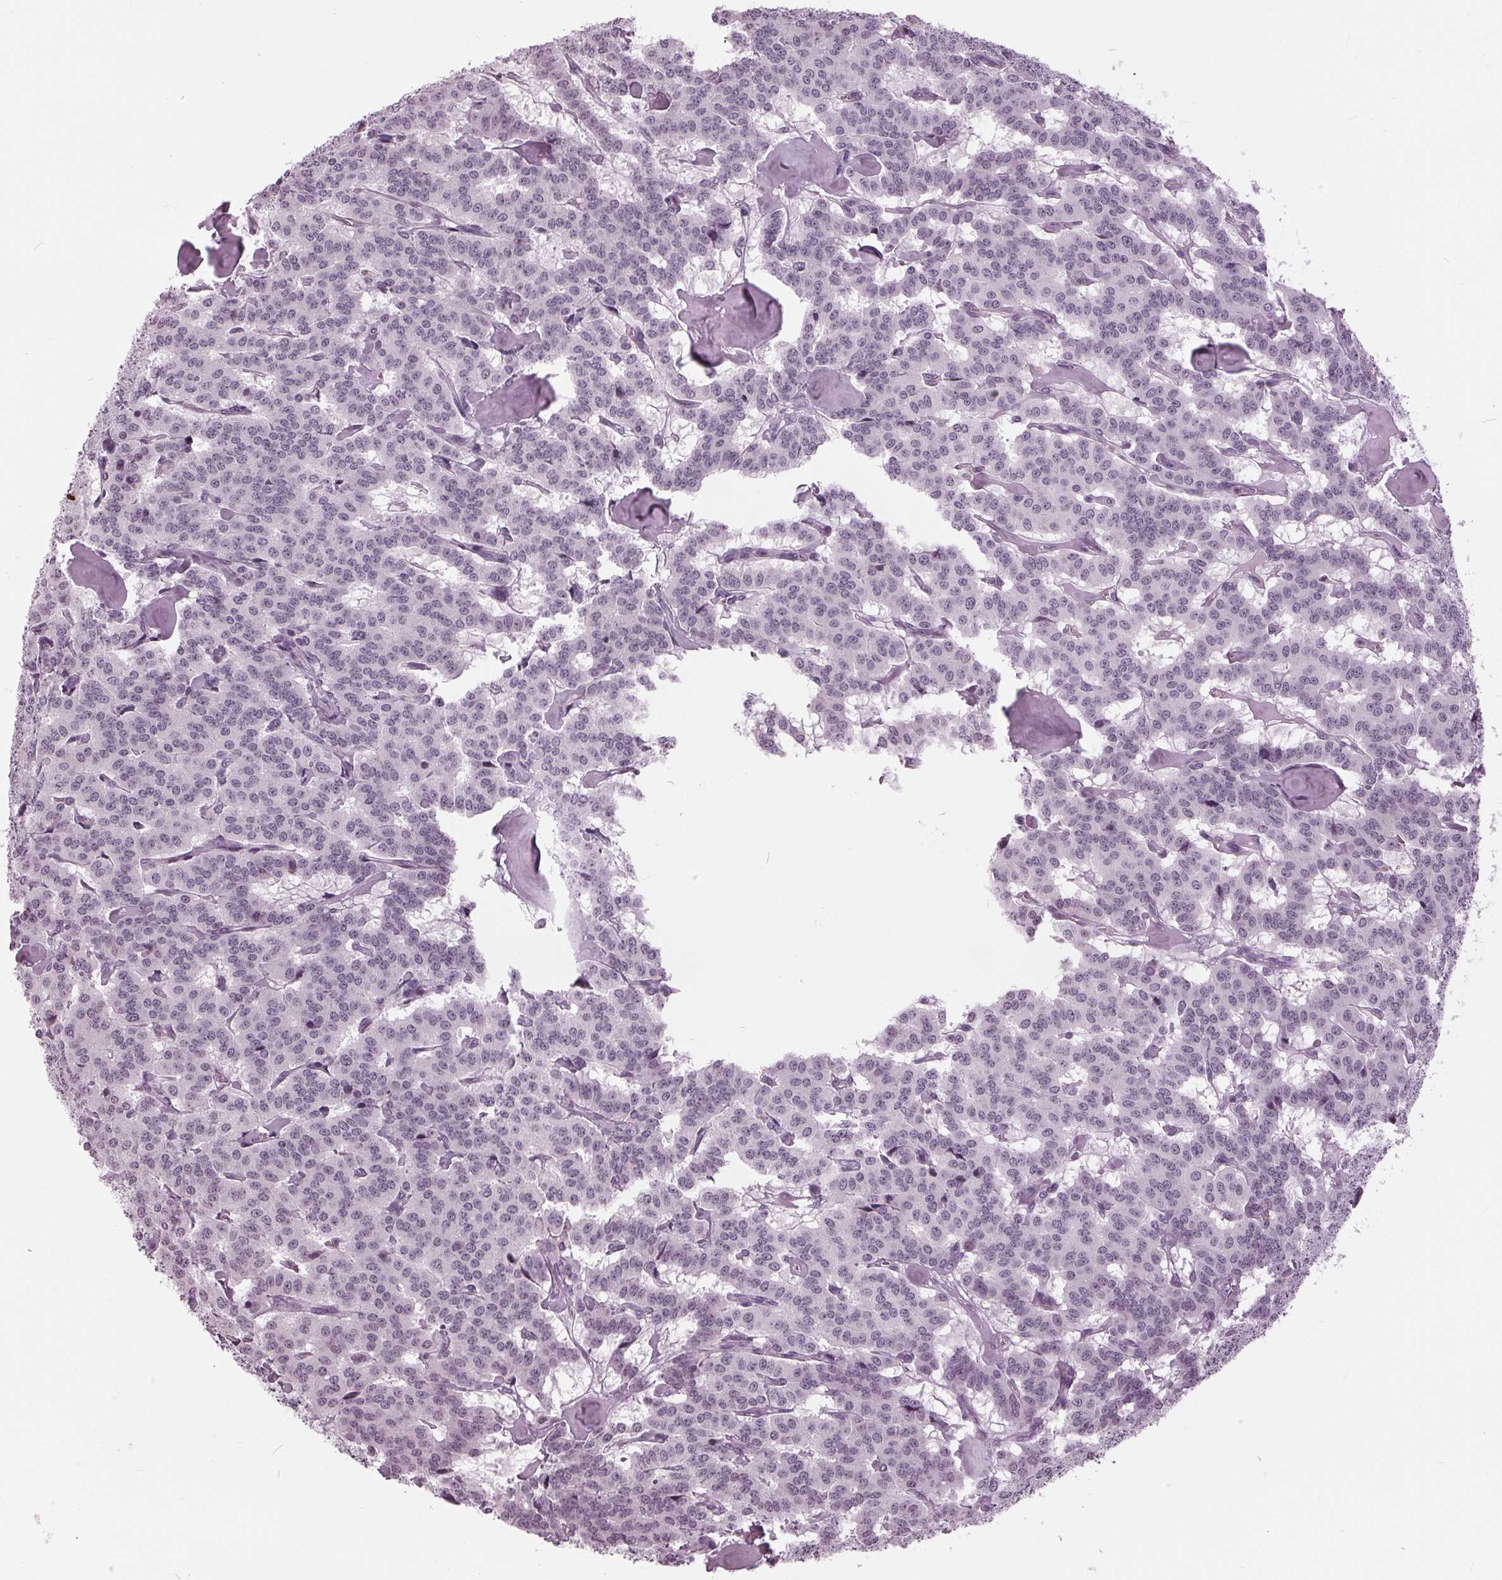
{"staining": {"intensity": "negative", "quantity": "none", "location": "none"}, "tissue": "carcinoid", "cell_type": "Tumor cells", "image_type": "cancer", "snomed": [{"axis": "morphology", "description": "Carcinoid, malignant, NOS"}, {"axis": "topography", "description": "Lung"}], "caption": "The IHC micrograph has no significant expression in tumor cells of carcinoid tissue.", "gene": "SLC9A4", "patient": {"sex": "female", "age": 46}}